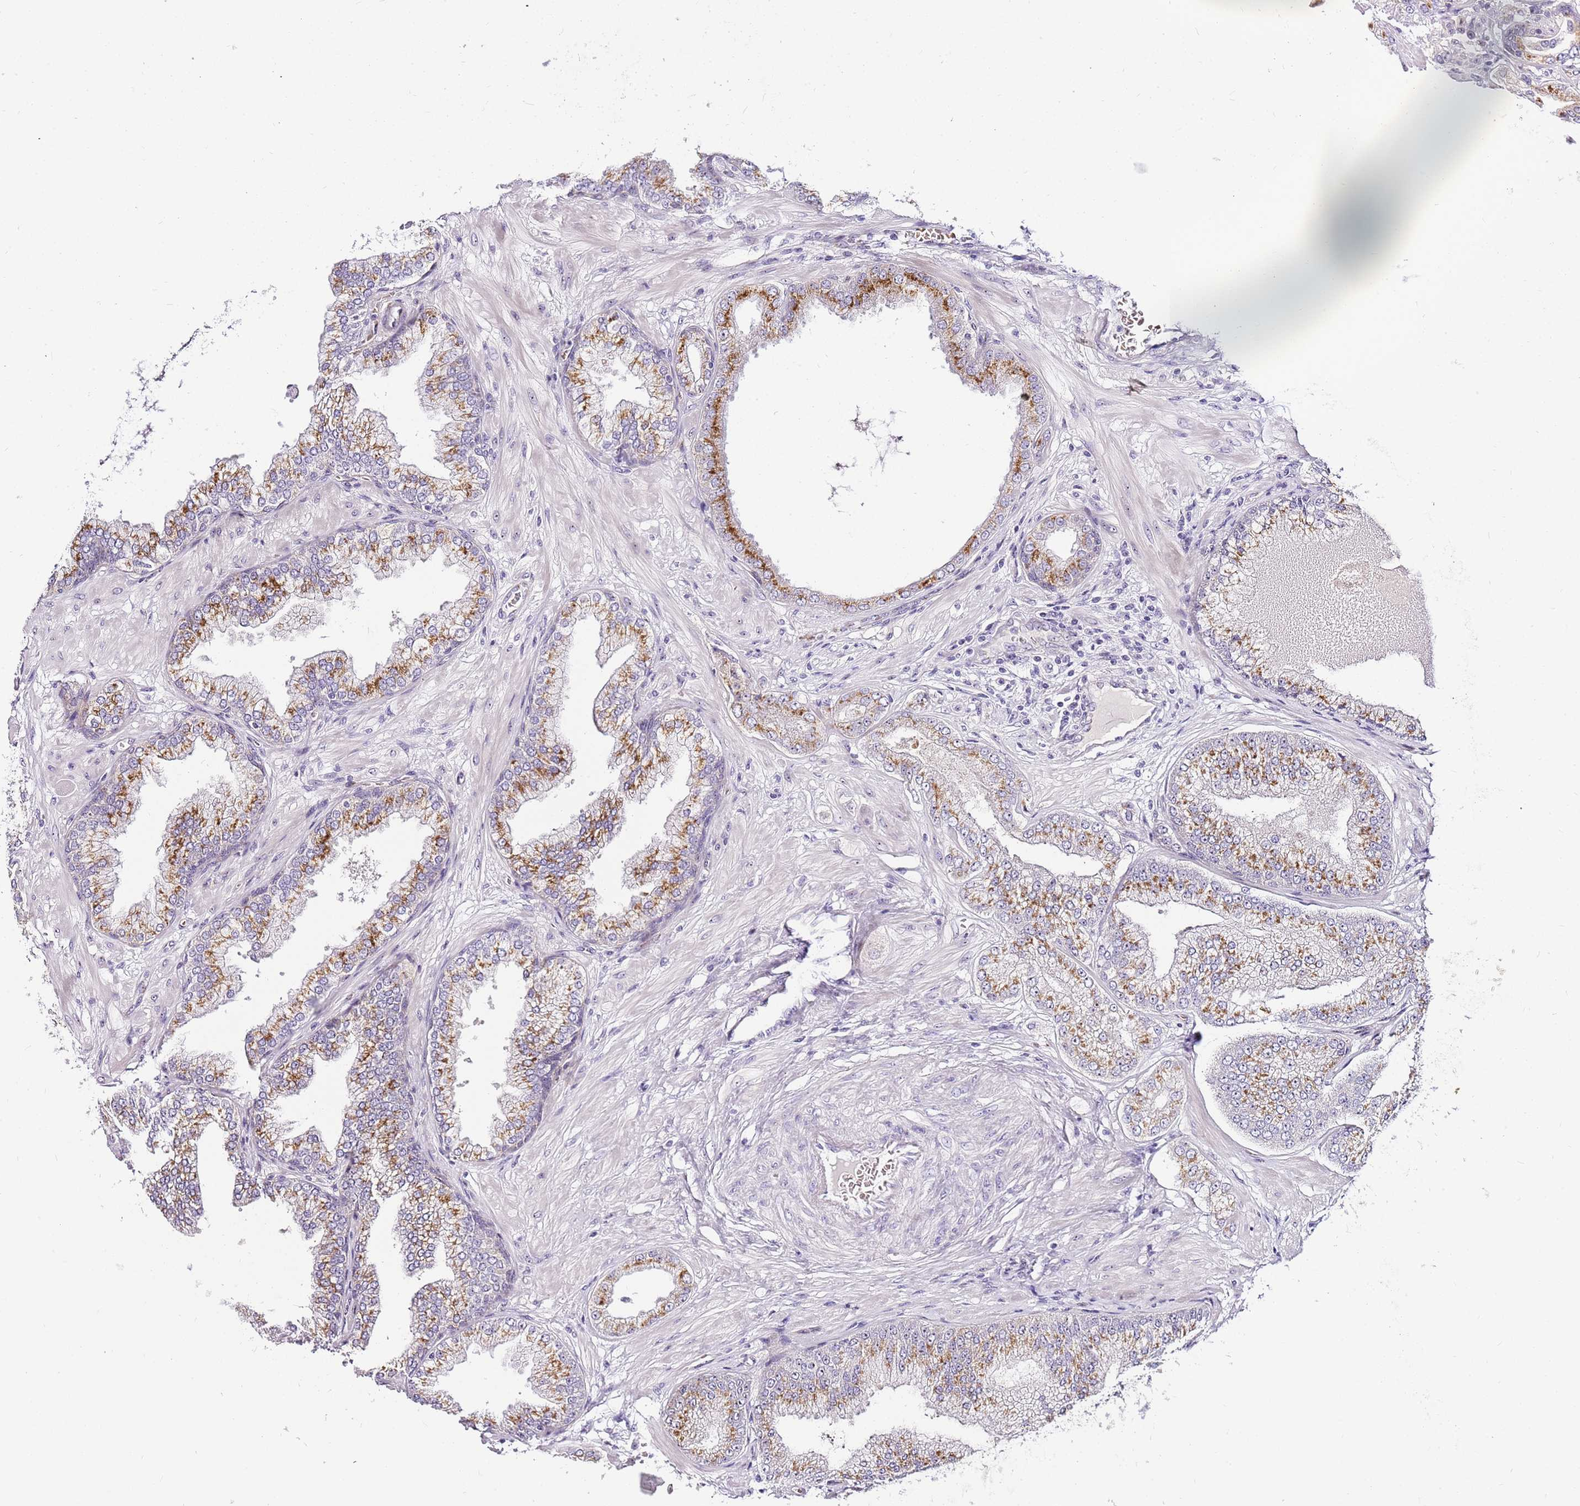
{"staining": {"intensity": "moderate", "quantity": ">75%", "location": "cytoplasmic/membranous"}, "tissue": "prostate cancer", "cell_type": "Tumor cells", "image_type": "cancer", "snomed": [{"axis": "morphology", "description": "Adenocarcinoma, Low grade"}, {"axis": "topography", "description": "Prostate"}], "caption": "Human prostate low-grade adenocarcinoma stained with a protein marker reveals moderate staining in tumor cells.", "gene": "DNAJA3", "patient": {"sex": "male", "age": 55}}